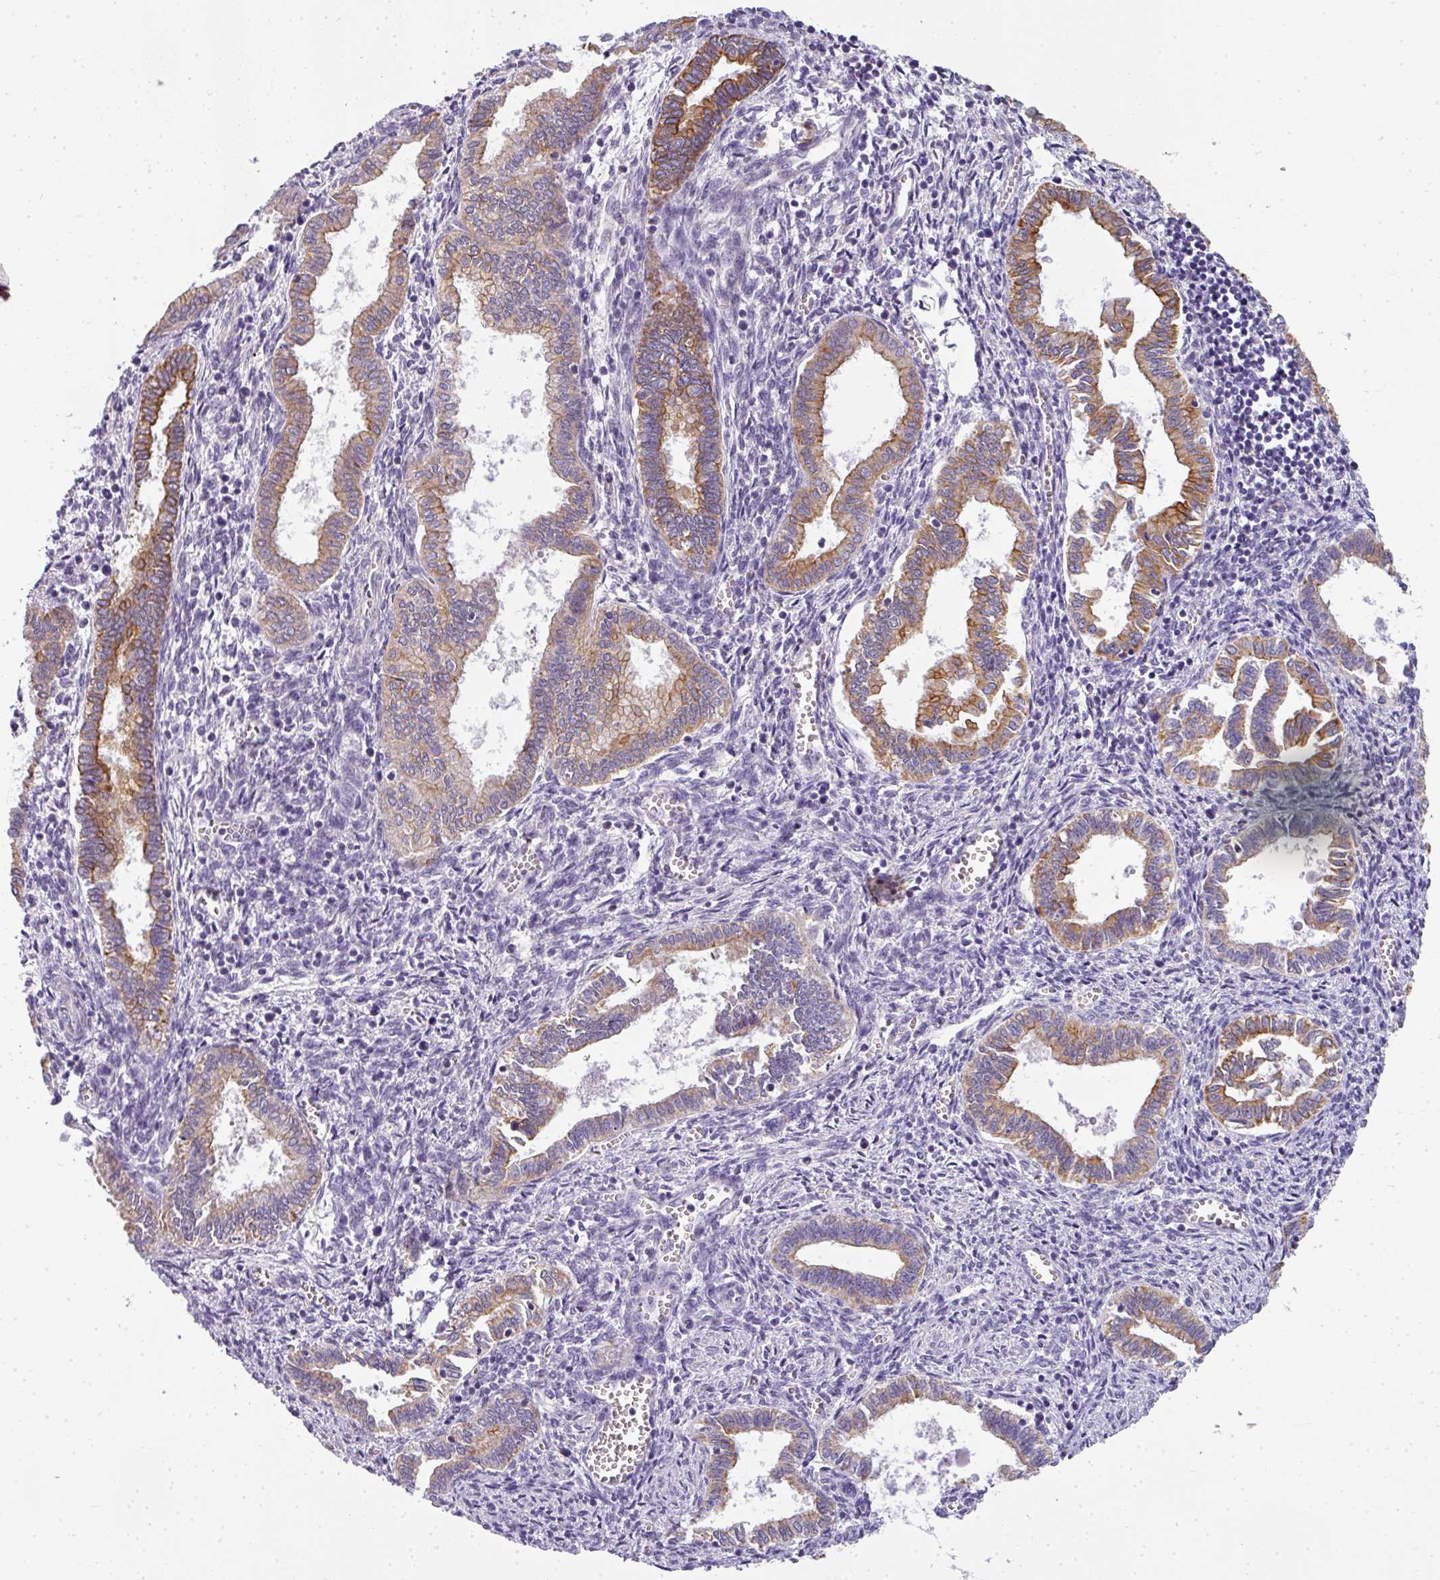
{"staining": {"intensity": "negative", "quantity": "none", "location": "none"}, "tissue": "endometrium", "cell_type": "Cells in endometrial stroma", "image_type": "normal", "snomed": [{"axis": "morphology", "description": "Normal tissue, NOS"}, {"axis": "topography", "description": "Endometrium"}], "caption": "This is an immunohistochemistry micrograph of benign endometrium. There is no expression in cells in endometrial stroma.", "gene": "ASXL3", "patient": {"sex": "female", "age": 37}}